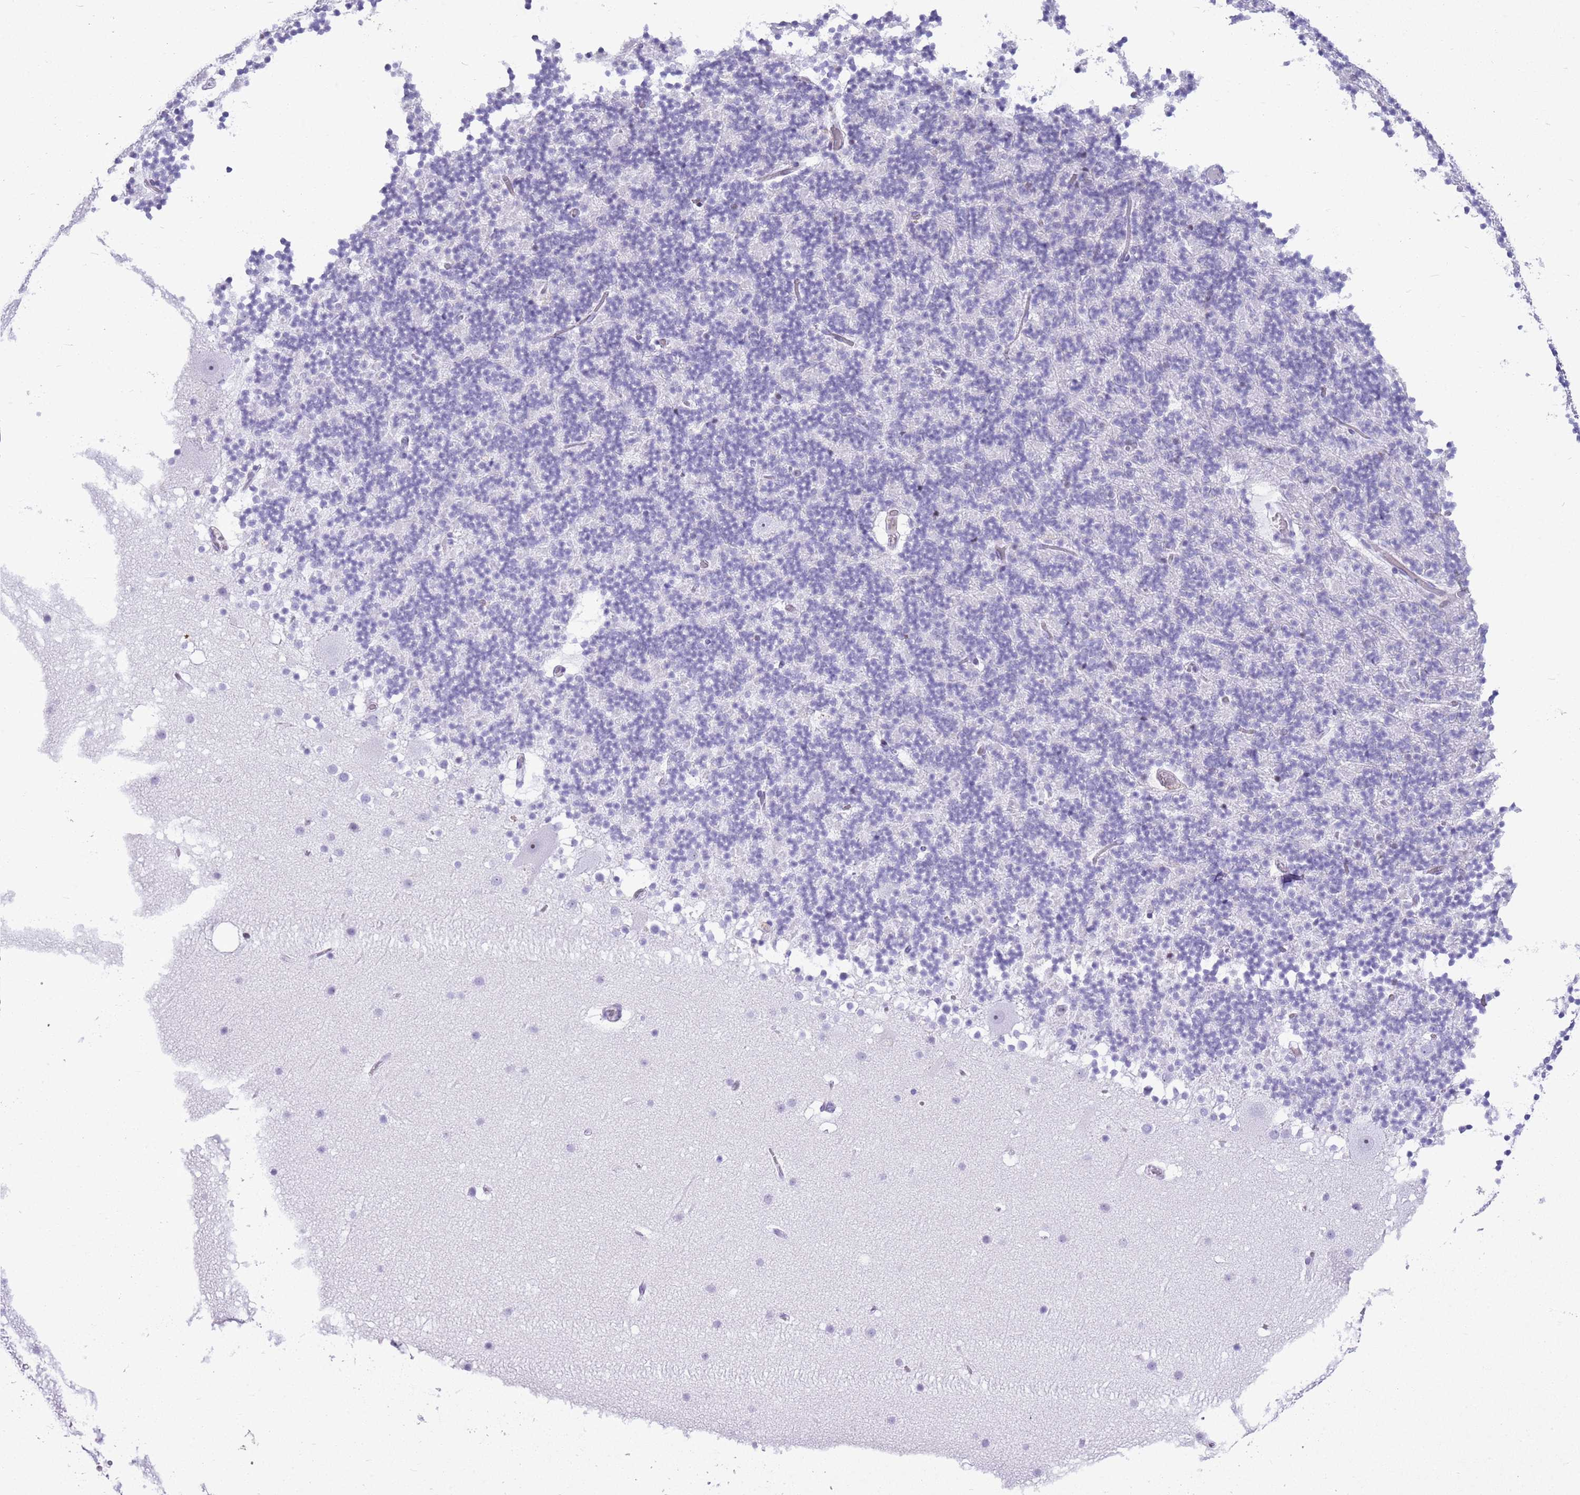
{"staining": {"intensity": "negative", "quantity": "none", "location": "none"}, "tissue": "cerebellum", "cell_type": "Cells in granular layer", "image_type": "normal", "snomed": [{"axis": "morphology", "description": "Normal tissue, NOS"}, {"axis": "topography", "description": "Cerebellum"}], "caption": "Unremarkable cerebellum was stained to show a protein in brown. There is no significant positivity in cells in granular layer. (DAB immunohistochemistry, high magnification).", "gene": "ASIP", "patient": {"sex": "male", "age": 57}}